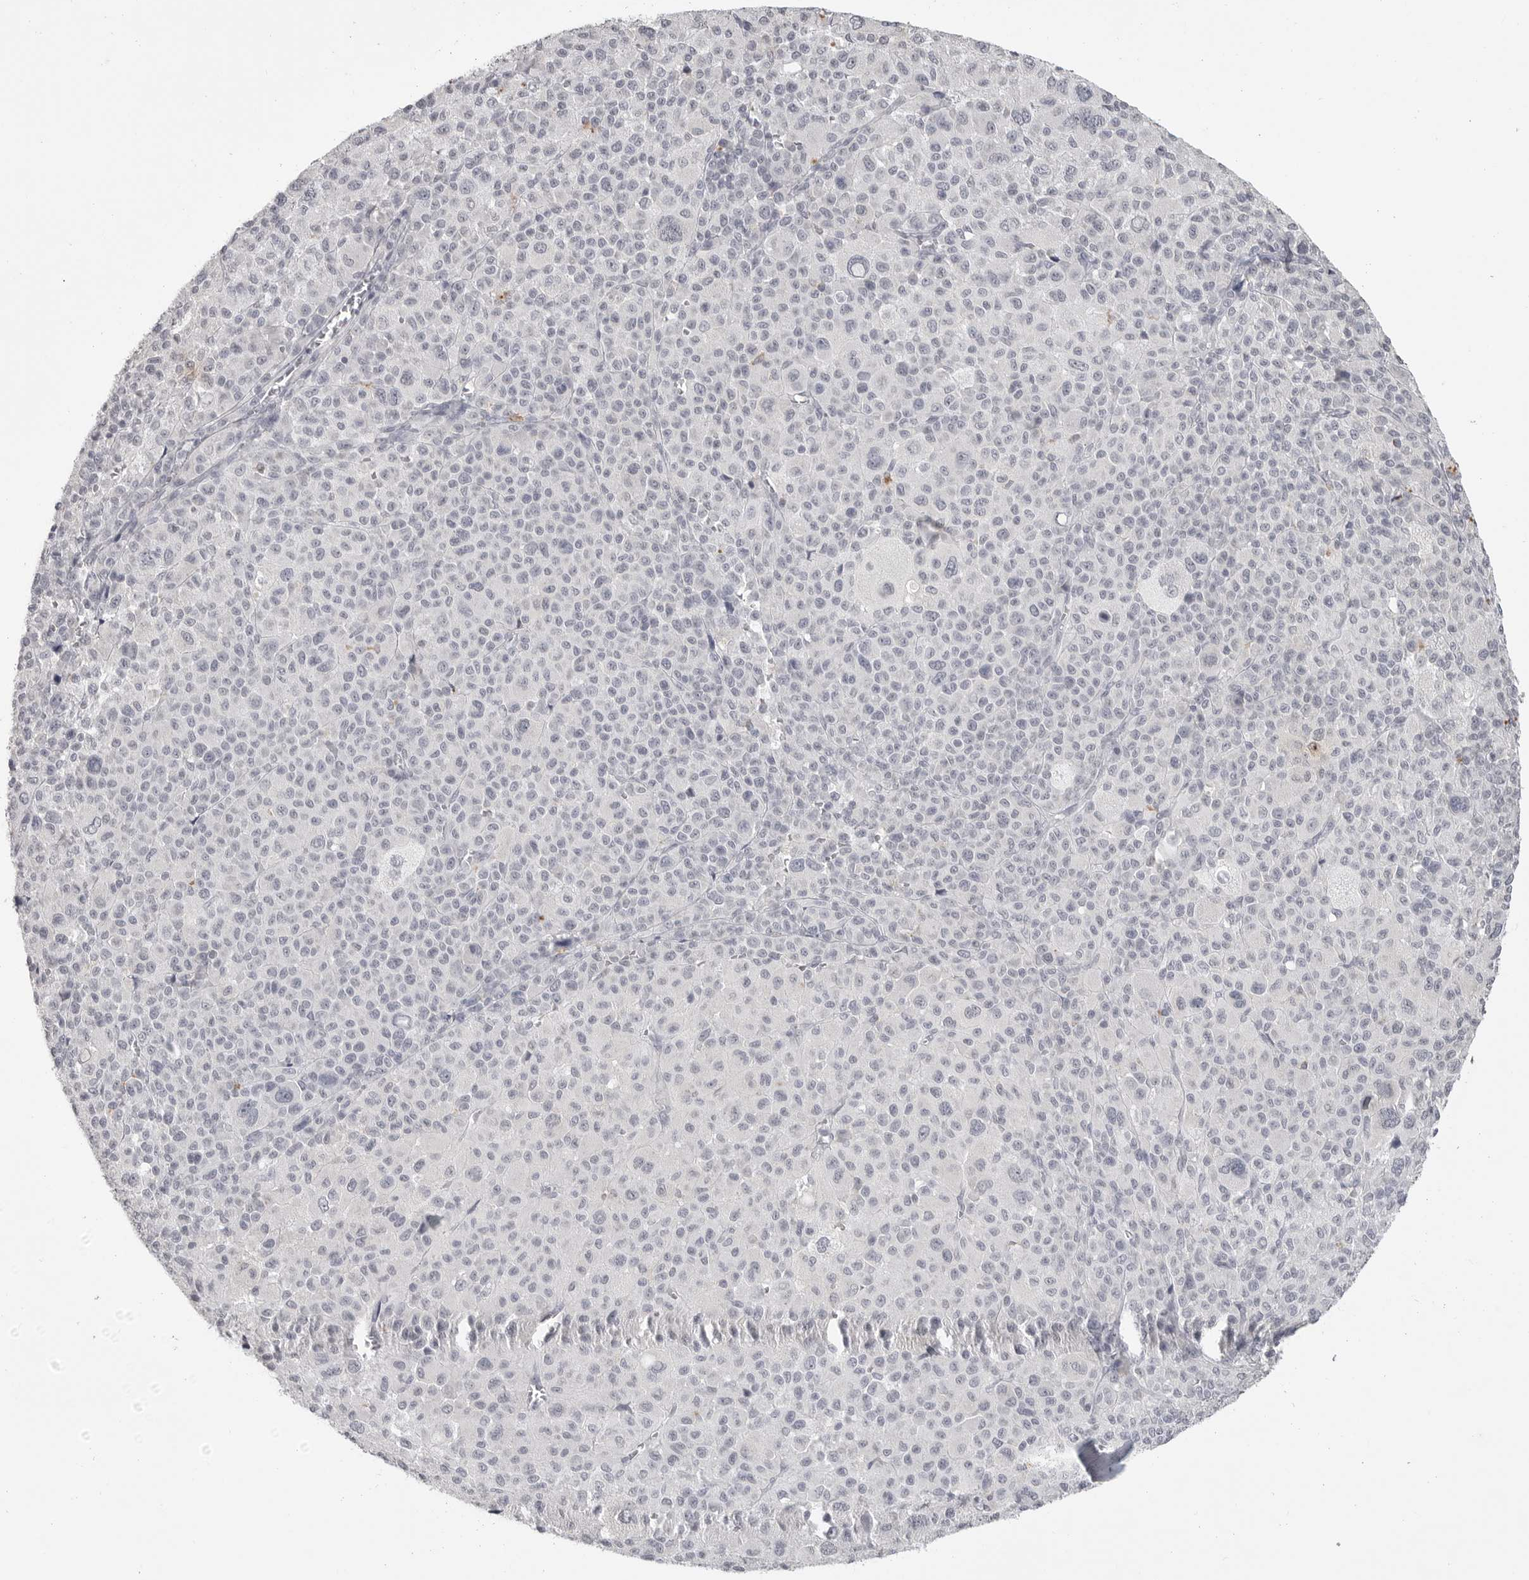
{"staining": {"intensity": "negative", "quantity": "none", "location": "none"}, "tissue": "melanoma", "cell_type": "Tumor cells", "image_type": "cancer", "snomed": [{"axis": "morphology", "description": "Malignant melanoma, Metastatic site"}, {"axis": "topography", "description": "Skin"}], "caption": "Tumor cells are negative for protein expression in human melanoma. The staining was performed using DAB to visualize the protein expression in brown, while the nuclei were stained in blue with hematoxylin (Magnification: 20x).", "gene": "PRSS1", "patient": {"sex": "female", "age": 74}}